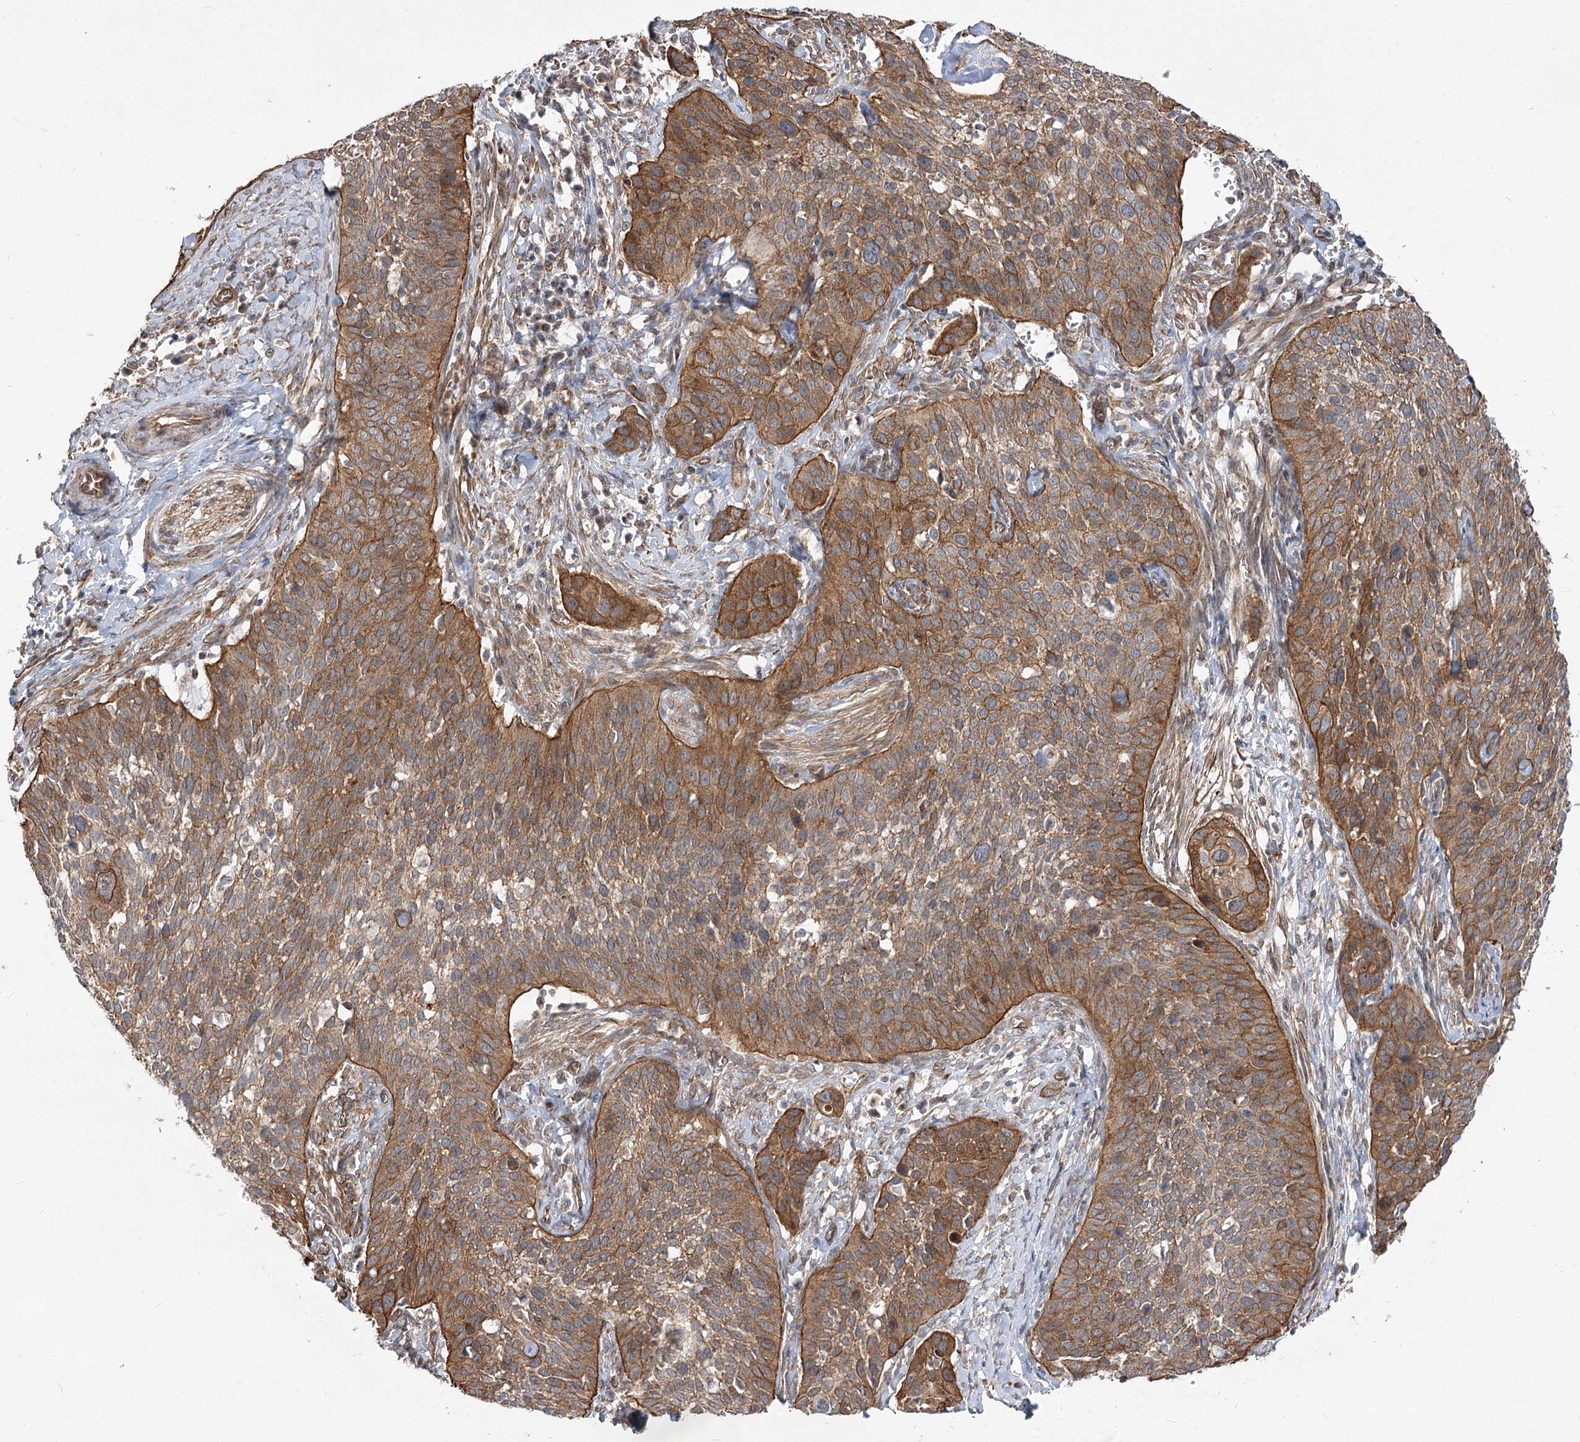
{"staining": {"intensity": "moderate", "quantity": ">75%", "location": "cytoplasmic/membranous"}, "tissue": "cervical cancer", "cell_type": "Tumor cells", "image_type": "cancer", "snomed": [{"axis": "morphology", "description": "Squamous cell carcinoma, NOS"}, {"axis": "topography", "description": "Cervix"}], "caption": "A micrograph showing moderate cytoplasmic/membranous positivity in about >75% of tumor cells in cervical cancer (squamous cell carcinoma), as visualized by brown immunohistochemical staining.", "gene": "SH3BP5L", "patient": {"sex": "female", "age": 34}}